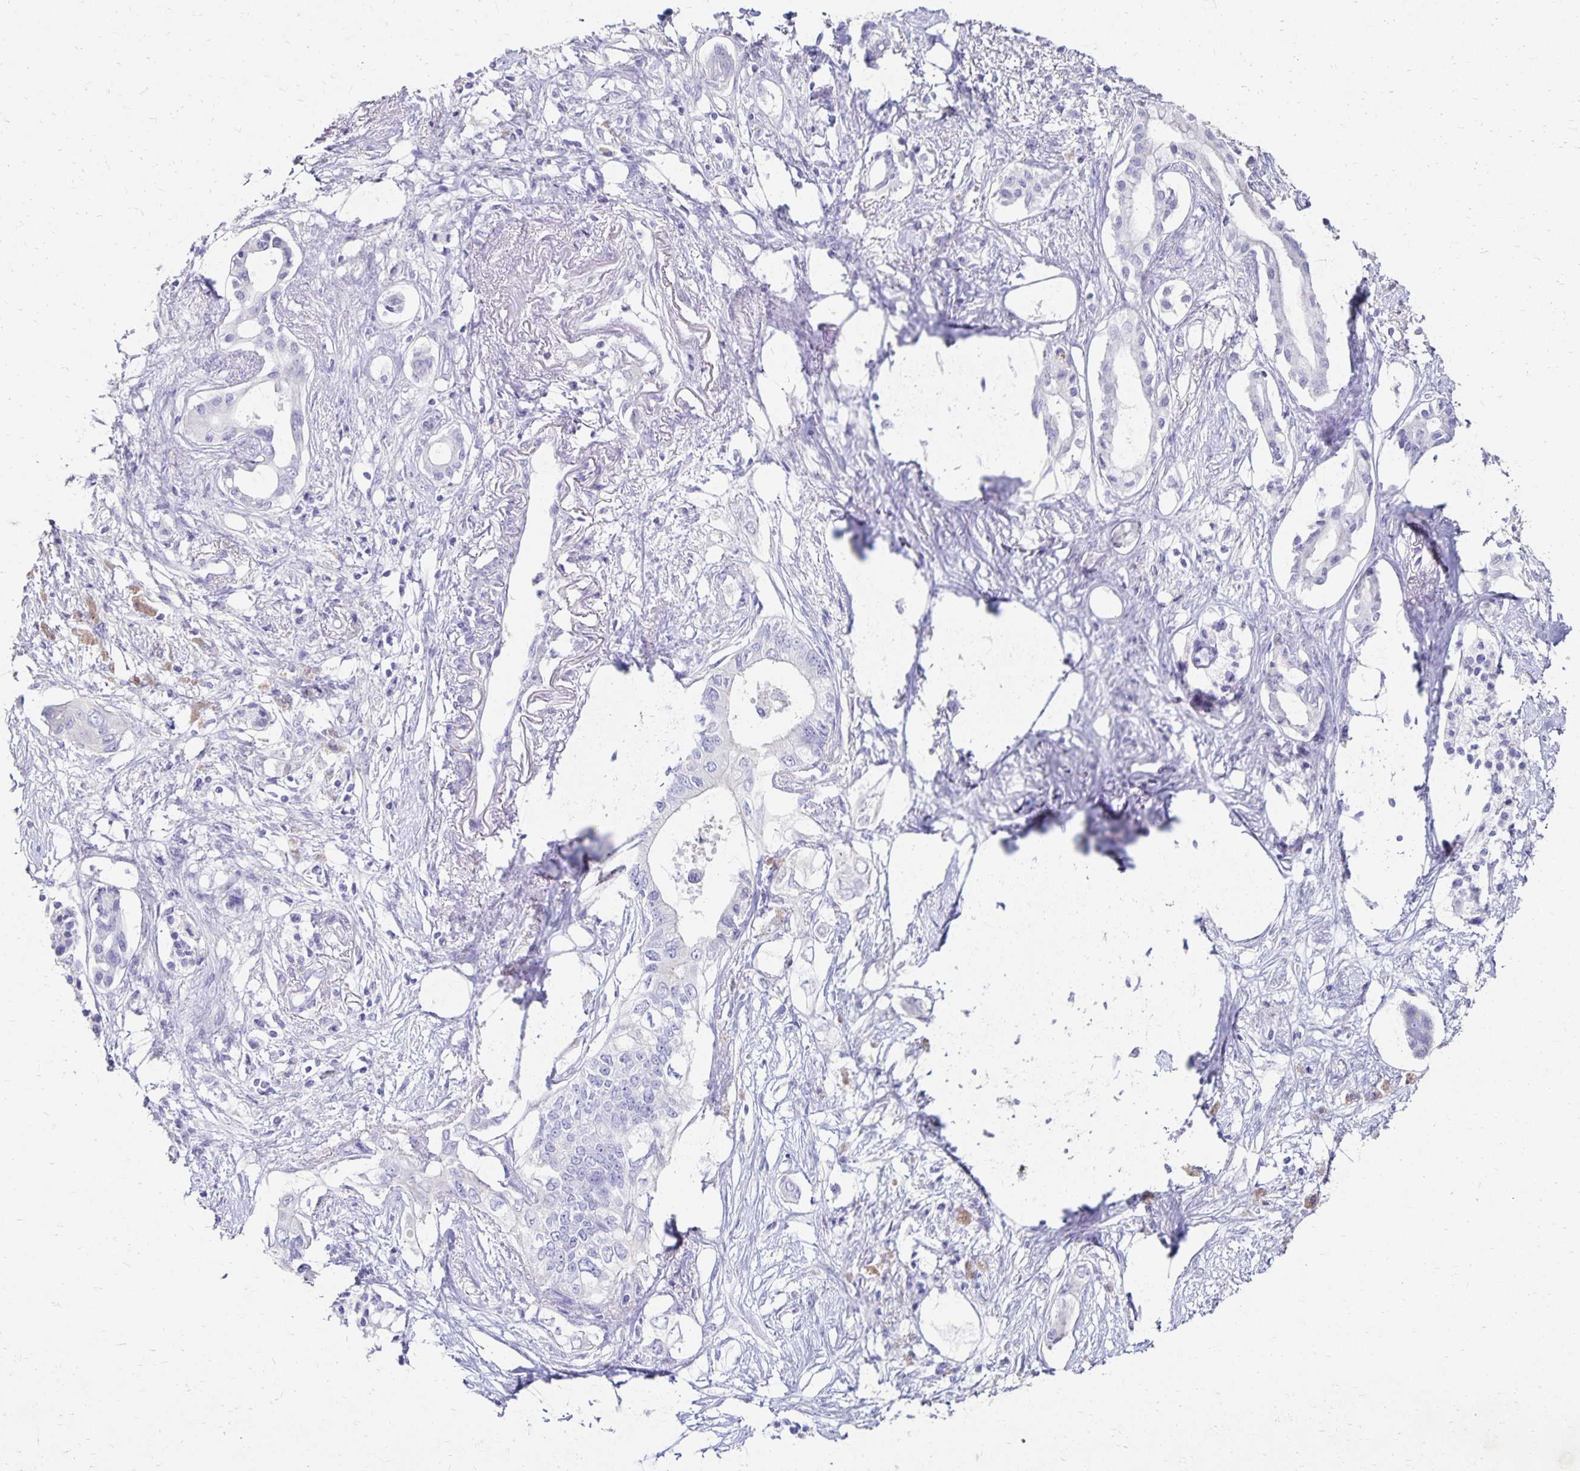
{"staining": {"intensity": "negative", "quantity": "none", "location": "none"}, "tissue": "pancreatic cancer", "cell_type": "Tumor cells", "image_type": "cancer", "snomed": [{"axis": "morphology", "description": "Adenocarcinoma, NOS"}, {"axis": "topography", "description": "Pancreas"}], "caption": "Image shows no protein positivity in tumor cells of adenocarcinoma (pancreatic) tissue.", "gene": "DYNLT4", "patient": {"sex": "female", "age": 63}}